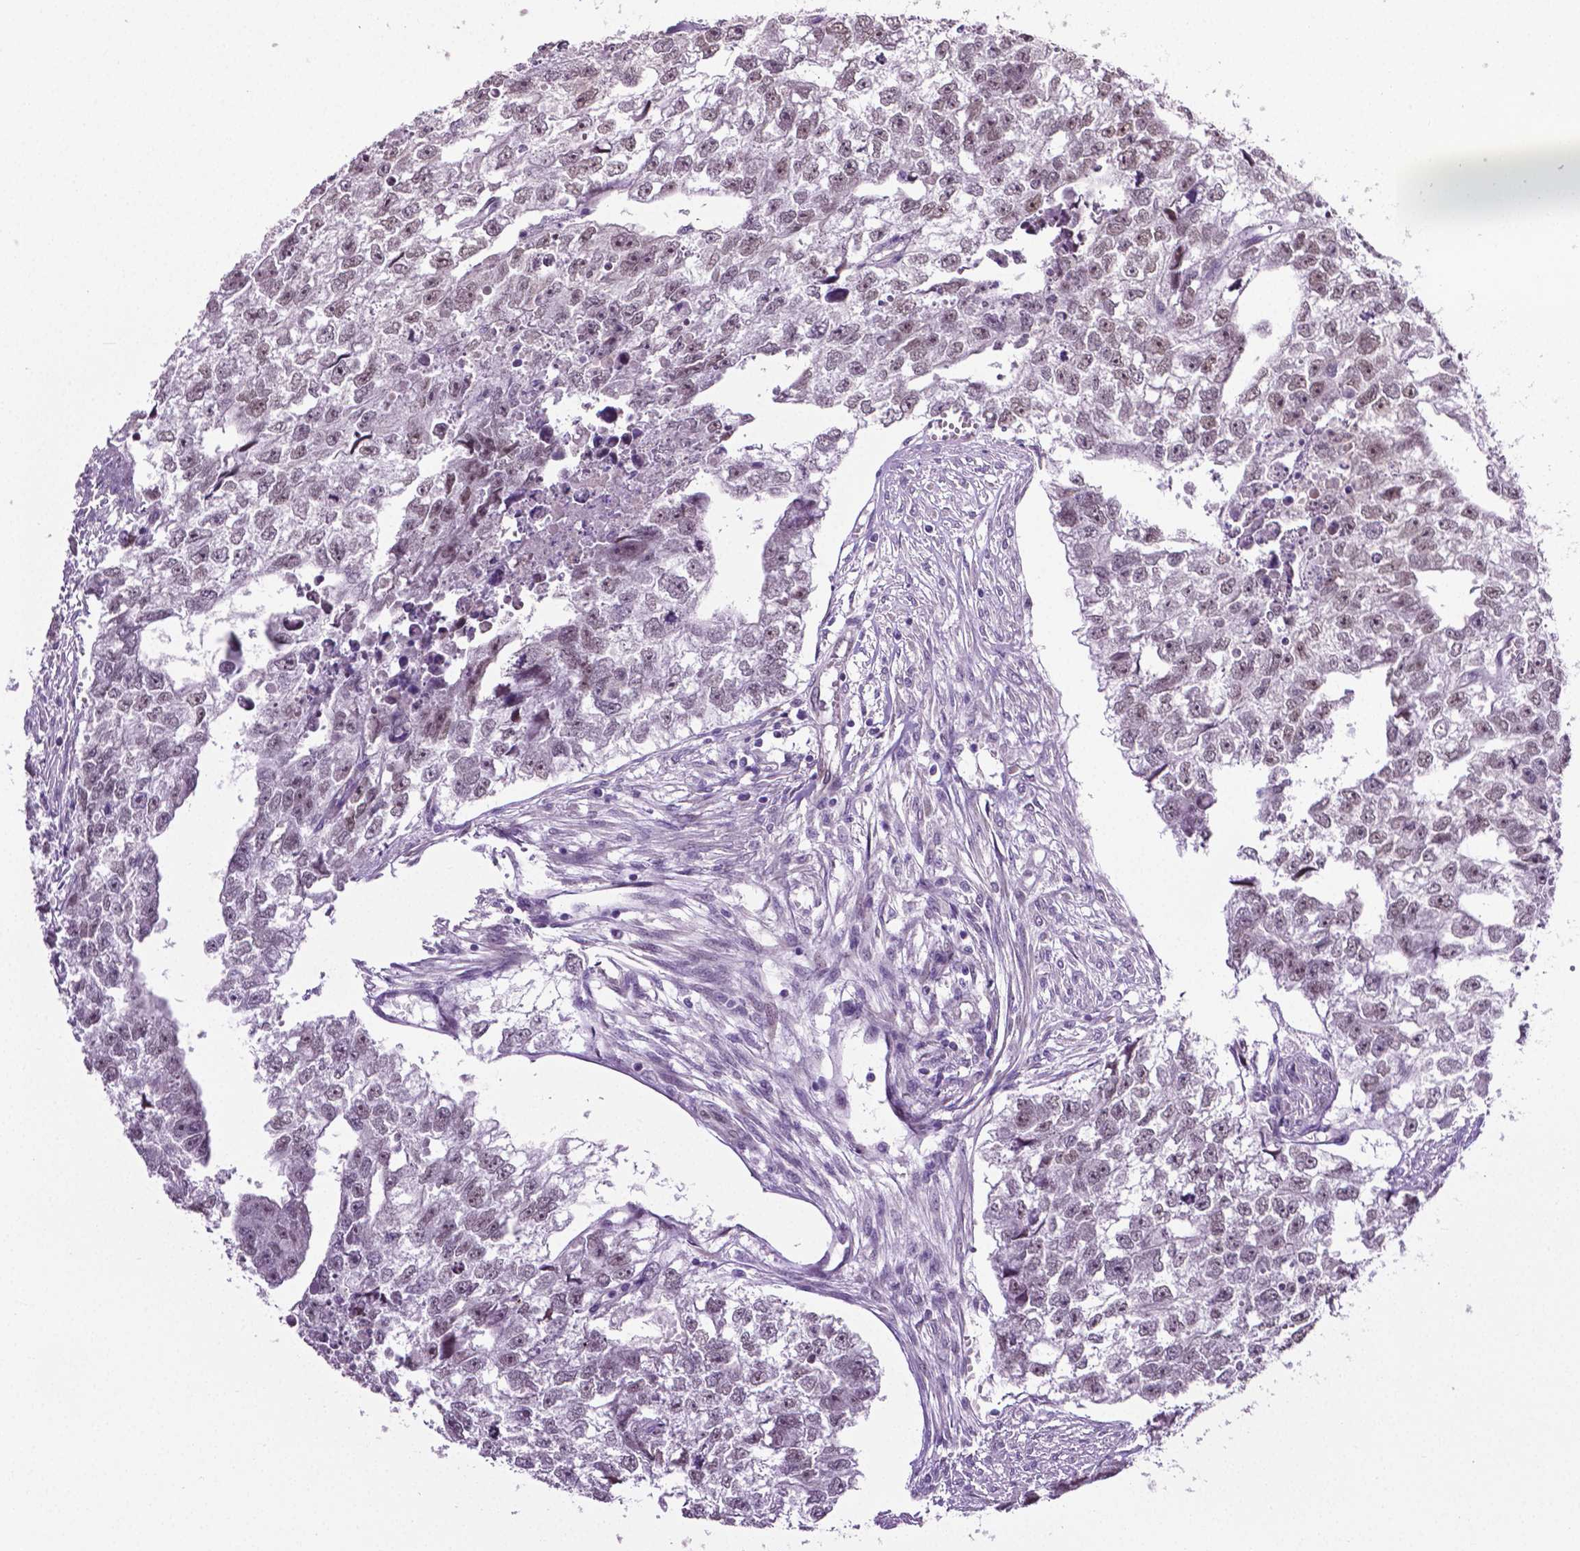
{"staining": {"intensity": "weak", "quantity": "25%-75%", "location": "nuclear"}, "tissue": "testis cancer", "cell_type": "Tumor cells", "image_type": "cancer", "snomed": [{"axis": "morphology", "description": "Carcinoma, Embryonal, NOS"}, {"axis": "morphology", "description": "Teratoma, malignant, NOS"}, {"axis": "topography", "description": "Testis"}], "caption": "Human testis malignant teratoma stained for a protein (brown) demonstrates weak nuclear positive positivity in about 25%-75% of tumor cells.", "gene": "PTGER3", "patient": {"sex": "male", "age": 44}}